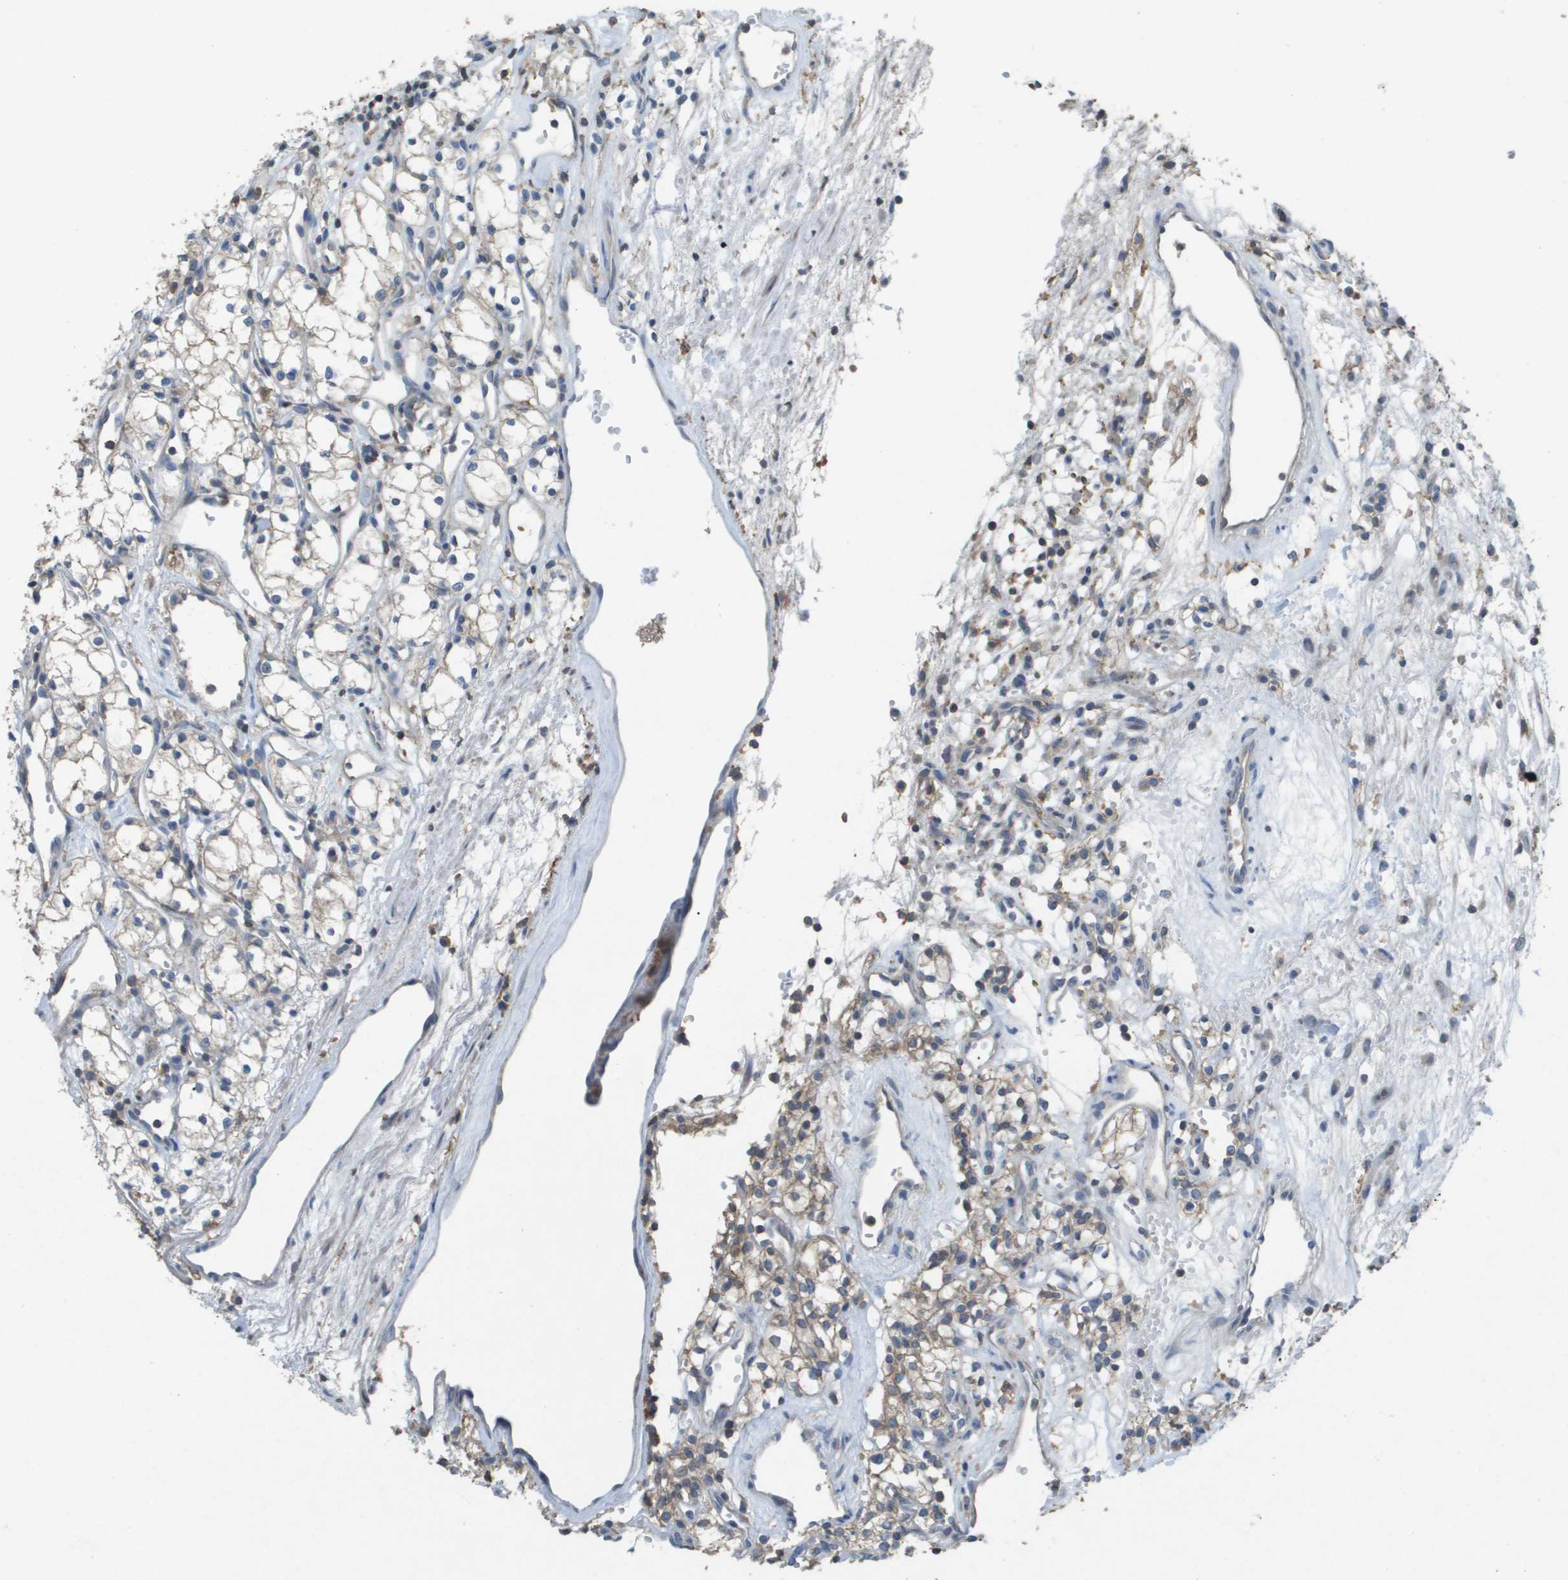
{"staining": {"intensity": "negative", "quantity": "none", "location": "none"}, "tissue": "renal cancer", "cell_type": "Tumor cells", "image_type": "cancer", "snomed": [{"axis": "morphology", "description": "Adenocarcinoma, NOS"}, {"axis": "topography", "description": "Kidney"}], "caption": "IHC histopathology image of human renal adenocarcinoma stained for a protein (brown), which shows no staining in tumor cells.", "gene": "CLCA4", "patient": {"sex": "male", "age": 59}}